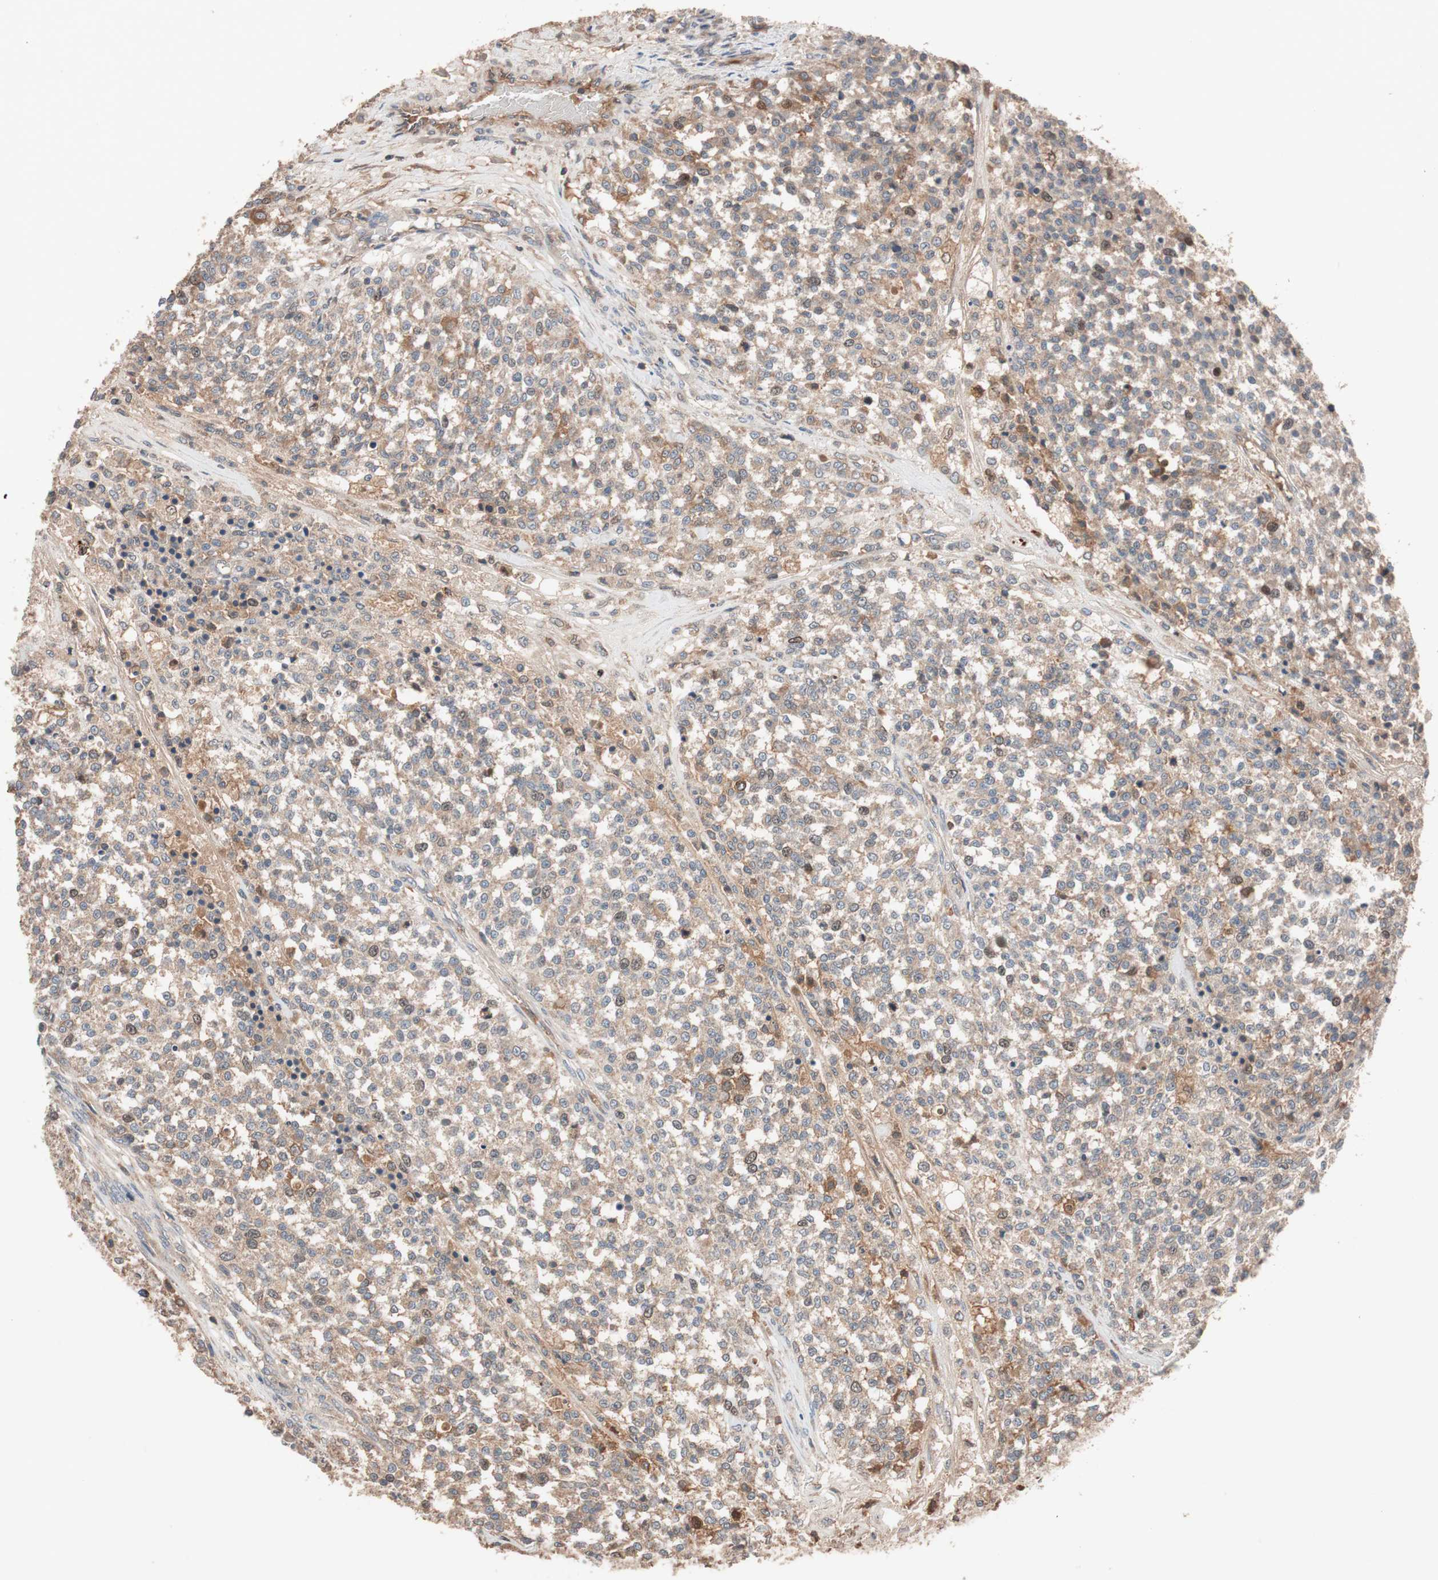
{"staining": {"intensity": "moderate", "quantity": ">75%", "location": "cytoplasmic/membranous"}, "tissue": "testis cancer", "cell_type": "Tumor cells", "image_type": "cancer", "snomed": [{"axis": "morphology", "description": "Seminoma, NOS"}, {"axis": "topography", "description": "Testis"}], "caption": "Immunohistochemical staining of seminoma (testis) shows medium levels of moderate cytoplasmic/membranous expression in approximately >75% of tumor cells.", "gene": "SDC4", "patient": {"sex": "male", "age": 59}}